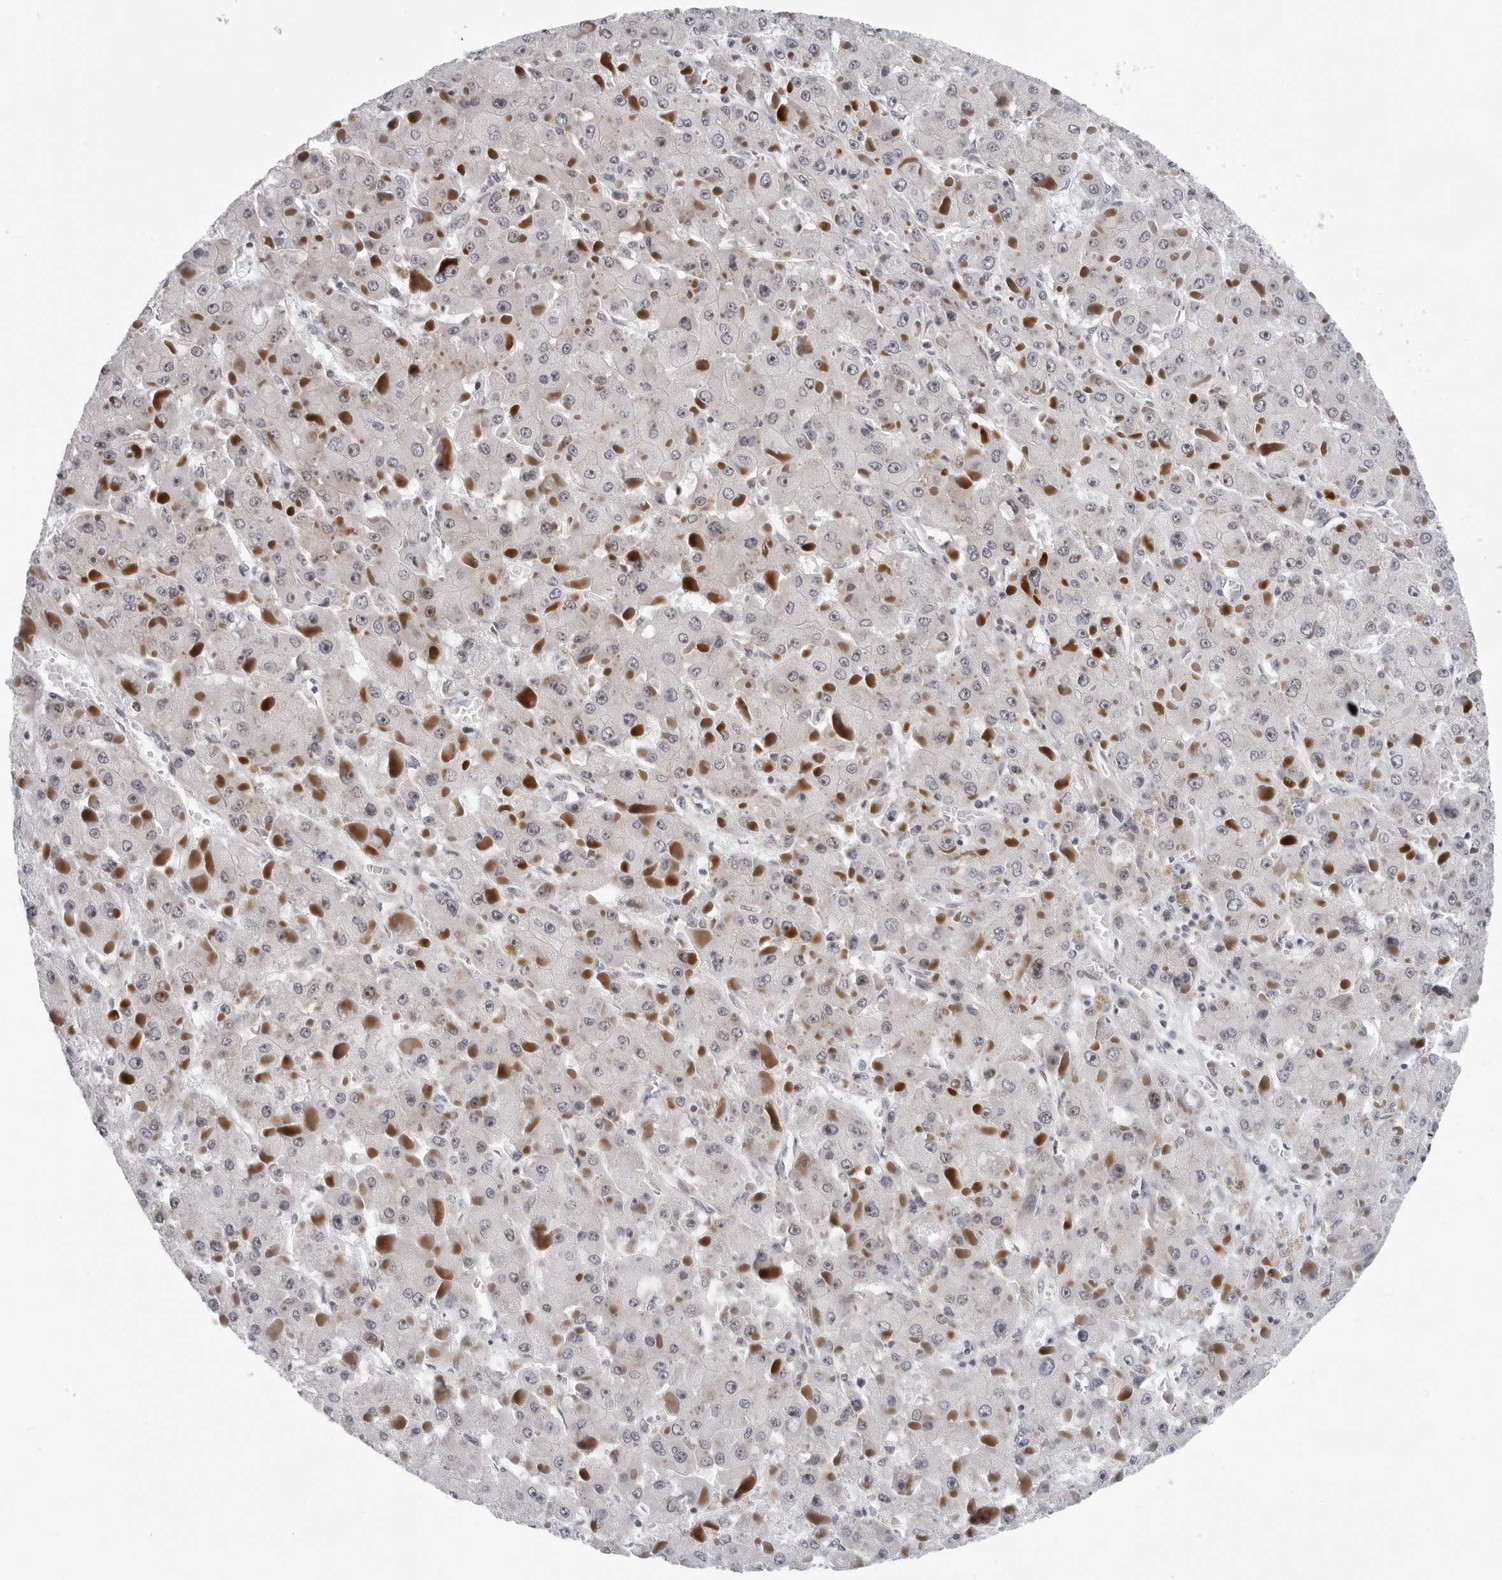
{"staining": {"intensity": "negative", "quantity": "none", "location": "none"}, "tissue": "liver cancer", "cell_type": "Tumor cells", "image_type": "cancer", "snomed": [{"axis": "morphology", "description": "Carcinoma, Hepatocellular, NOS"}, {"axis": "topography", "description": "Liver"}], "caption": "DAB (3,3'-diaminobenzidine) immunohistochemical staining of hepatocellular carcinoma (liver) demonstrates no significant expression in tumor cells. (Stains: DAB (3,3'-diaminobenzidine) immunohistochemistry (IHC) with hematoxylin counter stain, Microscopy: brightfield microscopy at high magnification).", "gene": "PIP4K2C", "patient": {"sex": "female", "age": 73}}